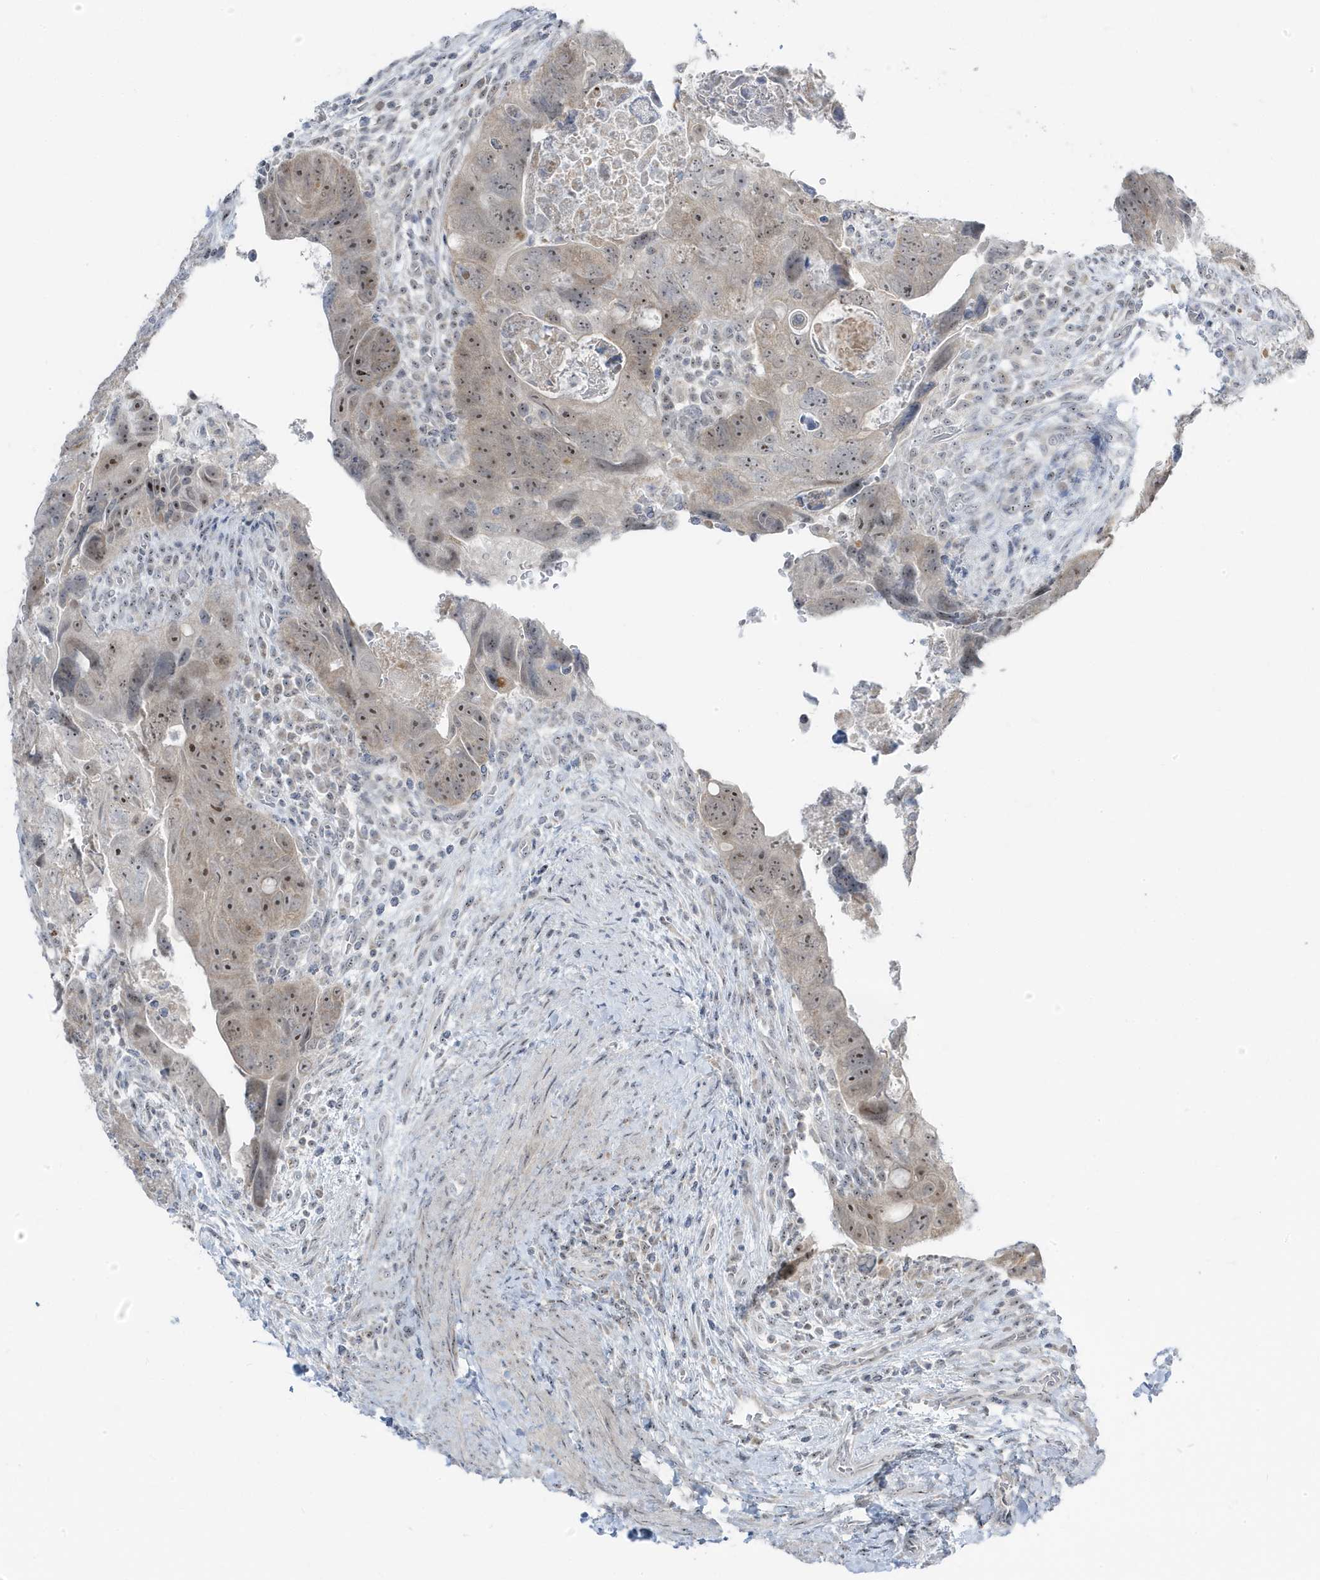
{"staining": {"intensity": "moderate", "quantity": "25%-75%", "location": "nuclear"}, "tissue": "colorectal cancer", "cell_type": "Tumor cells", "image_type": "cancer", "snomed": [{"axis": "morphology", "description": "Adenocarcinoma, NOS"}, {"axis": "topography", "description": "Rectum"}], "caption": "Immunohistochemical staining of colorectal cancer (adenocarcinoma) displays moderate nuclear protein staining in approximately 25%-75% of tumor cells. (DAB = brown stain, brightfield microscopy at high magnification).", "gene": "TSEN15", "patient": {"sex": "male", "age": 59}}